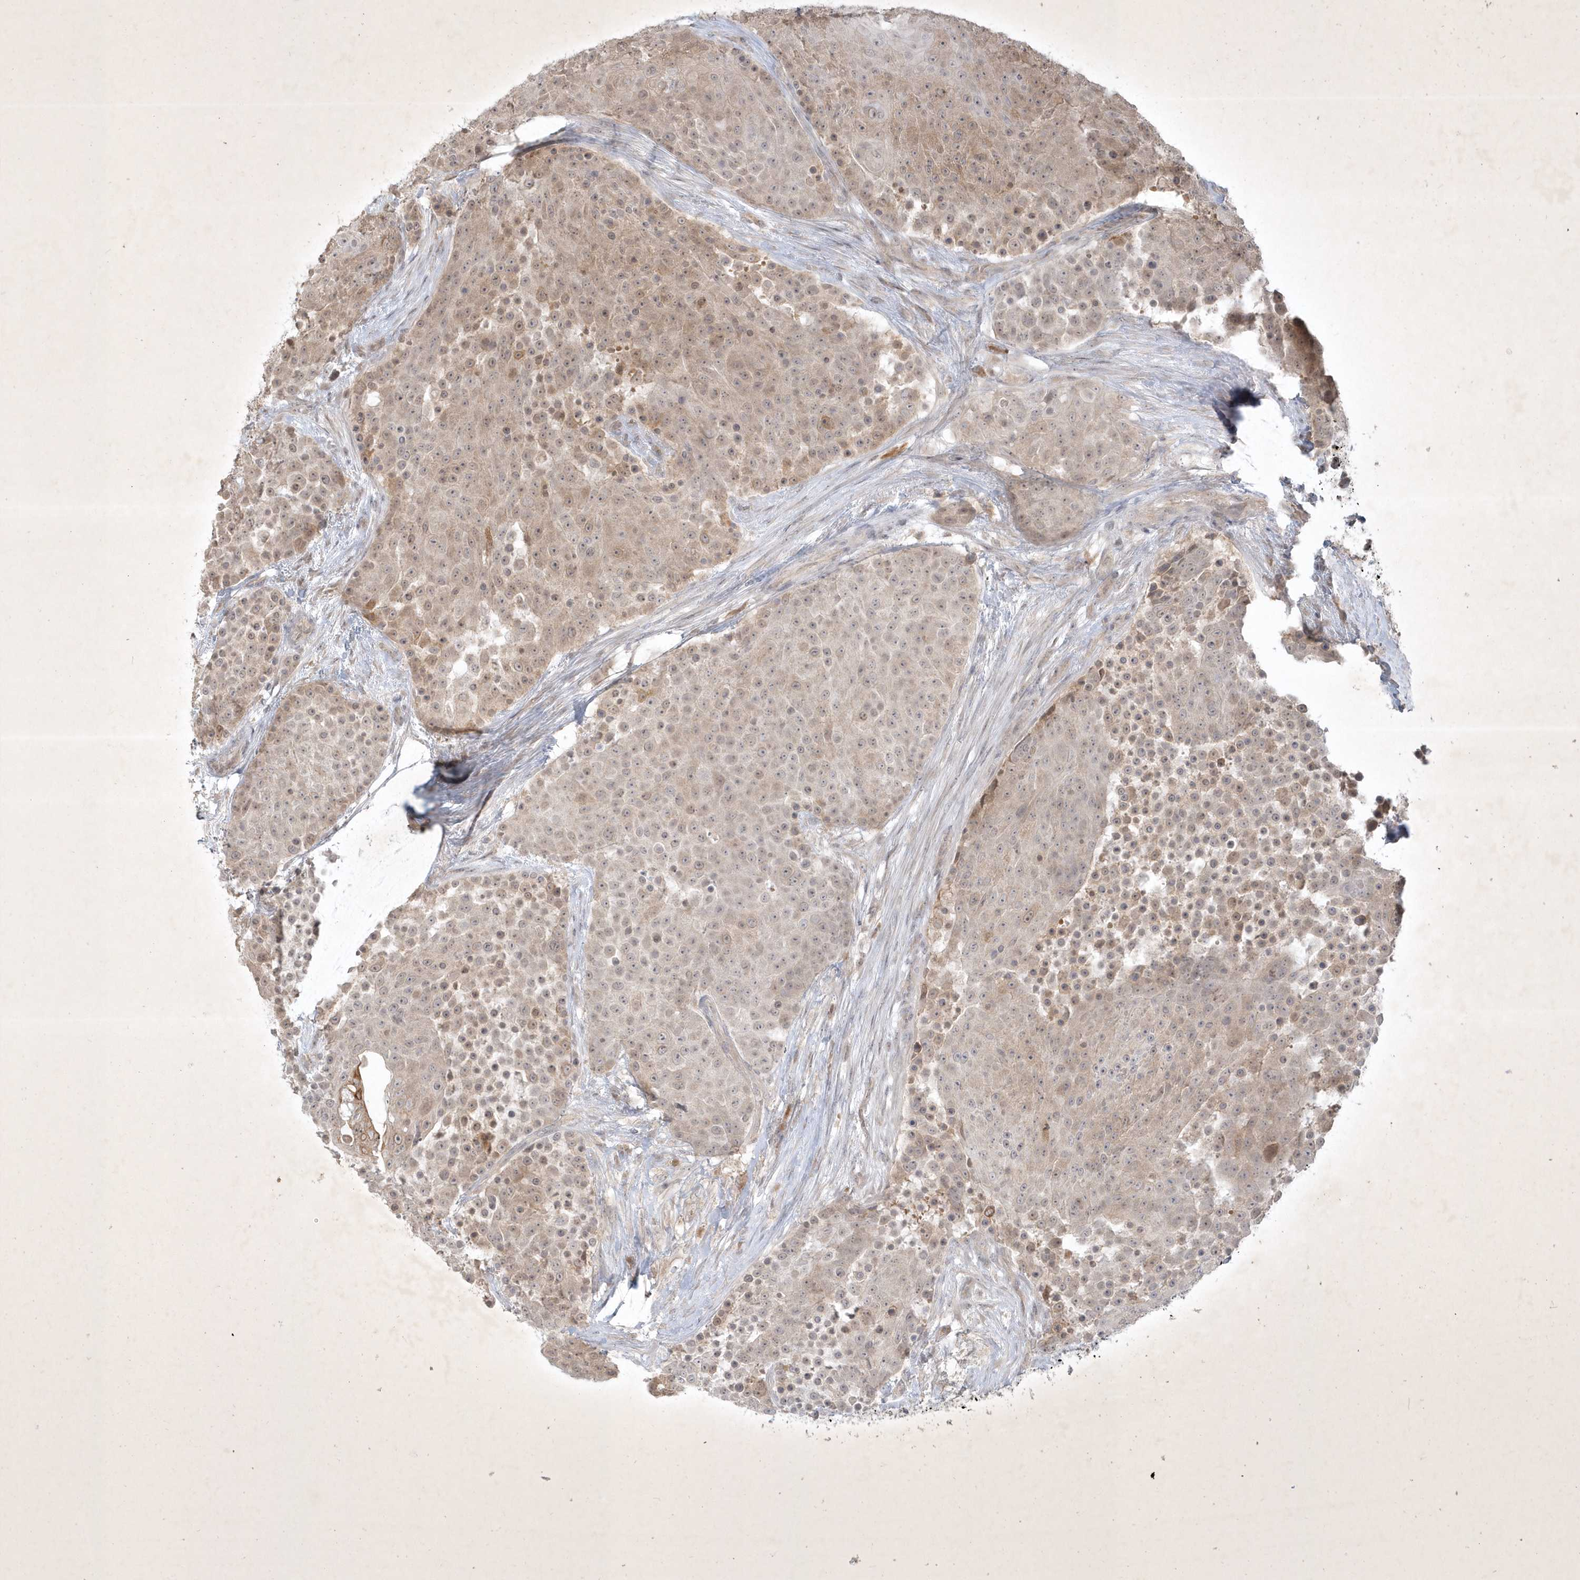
{"staining": {"intensity": "weak", "quantity": ">75%", "location": "cytoplasmic/membranous"}, "tissue": "urothelial cancer", "cell_type": "Tumor cells", "image_type": "cancer", "snomed": [{"axis": "morphology", "description": "Urothelial carcinoma, High grade"}, {"axis": "topography", "description": "Urinary bladder"}], "caption": "Immunohistochemistry (IHC) image of urothelial cancer stained for a protein (brown), which shows low levels of weak cytoplasmic/membranous positivity in approximately >75% of tumor cells.", "gene": "BOD1", "patient": {"sex": "female", "age": 63}}